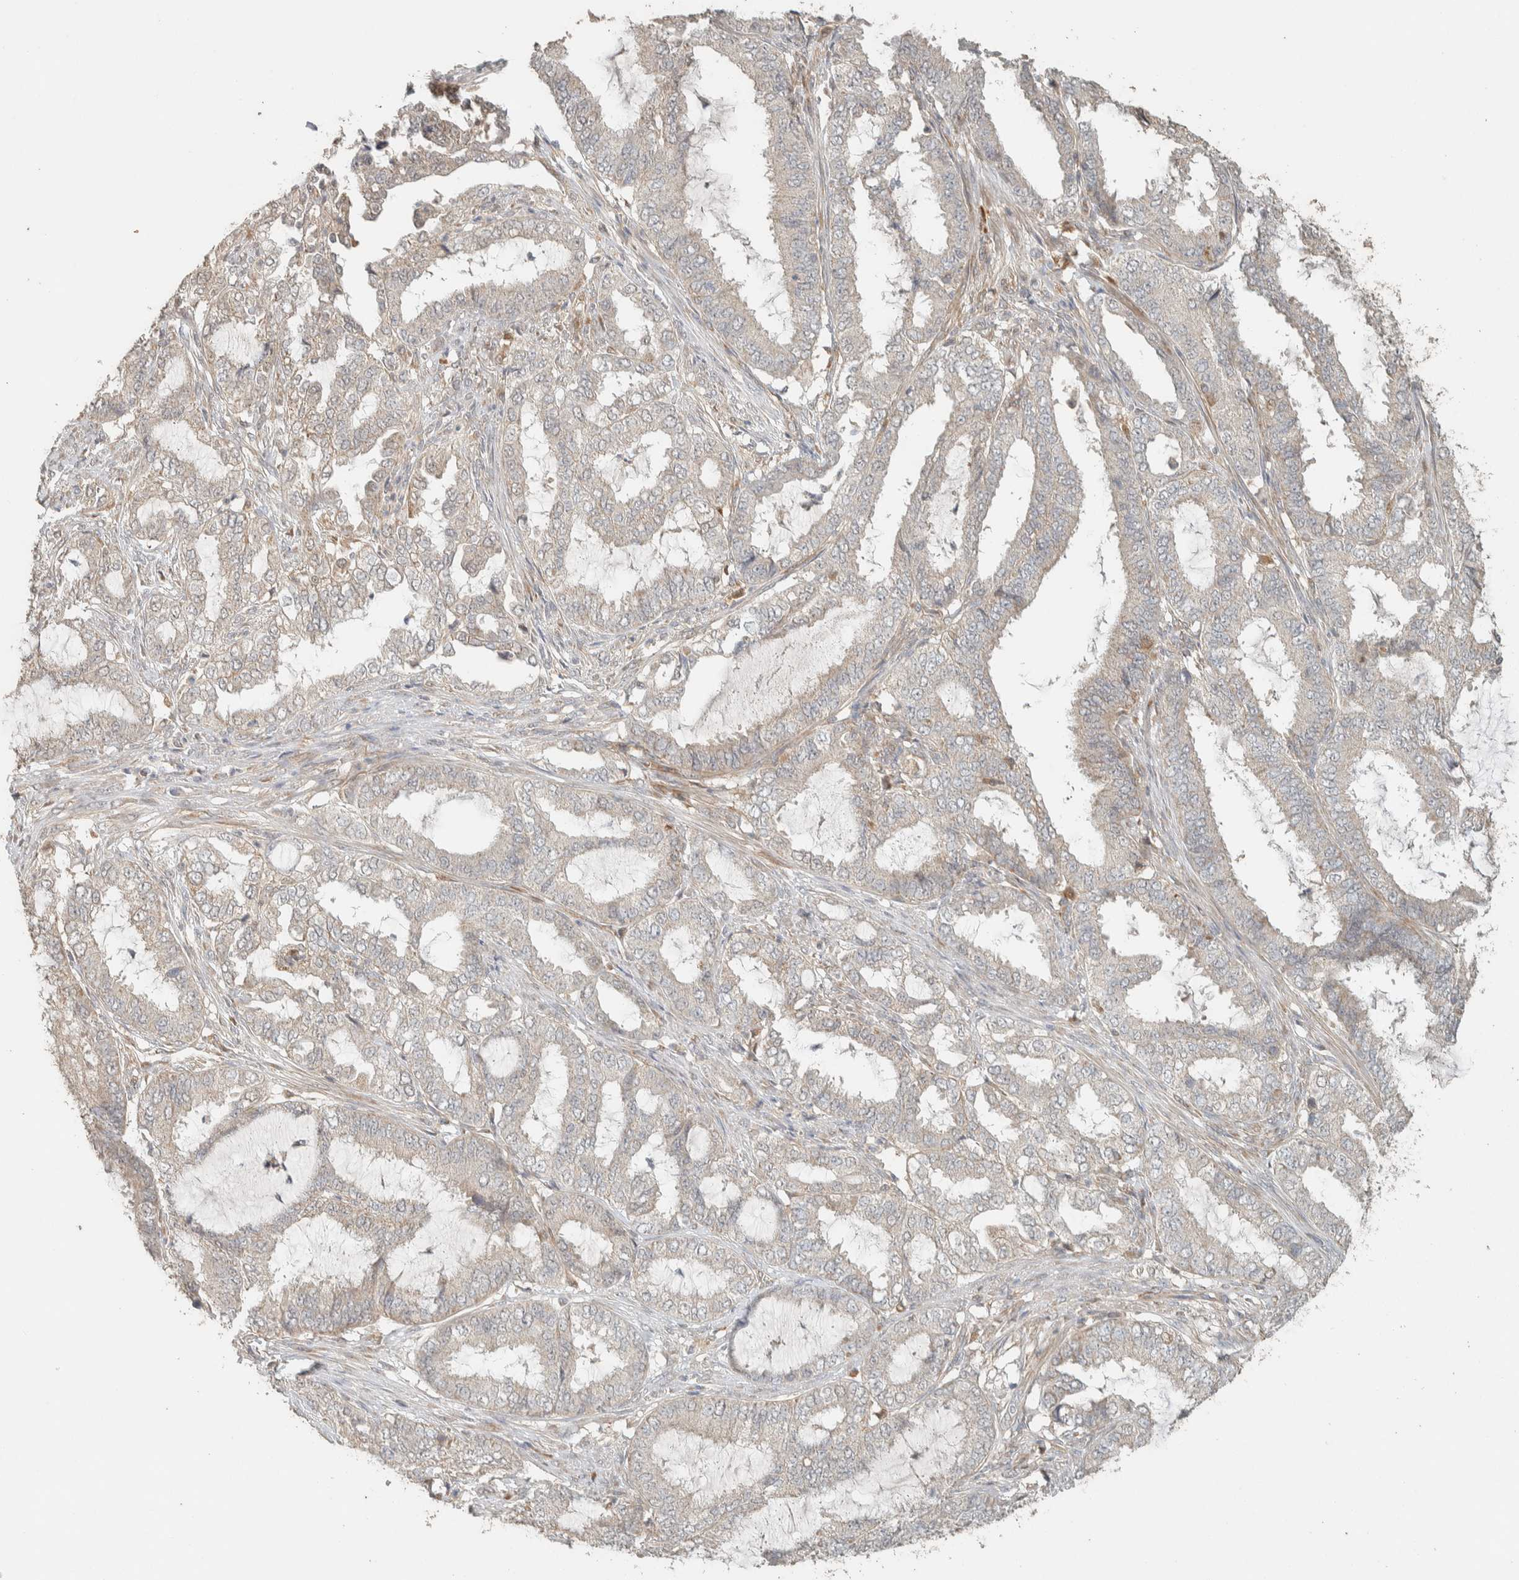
{"staining": {"intensity": "negative", "quantity": "none", "location": "none"}, "tissue": "endometrial cancer", "cell_type": "Tumor cells", "image_type": "cancer", "snomed": [{"axis": "morphology", "description": "Adenocarcinoma, NOS"}, {"axis": "topography", "description": "Endometrium"}], "caption": "An IHC image of endometrial cancer is shown. There is no staining in tumor cells of endometrial cancer.", "gene": "PDE7B", "patient": {"sex": "female", "age": 51}}